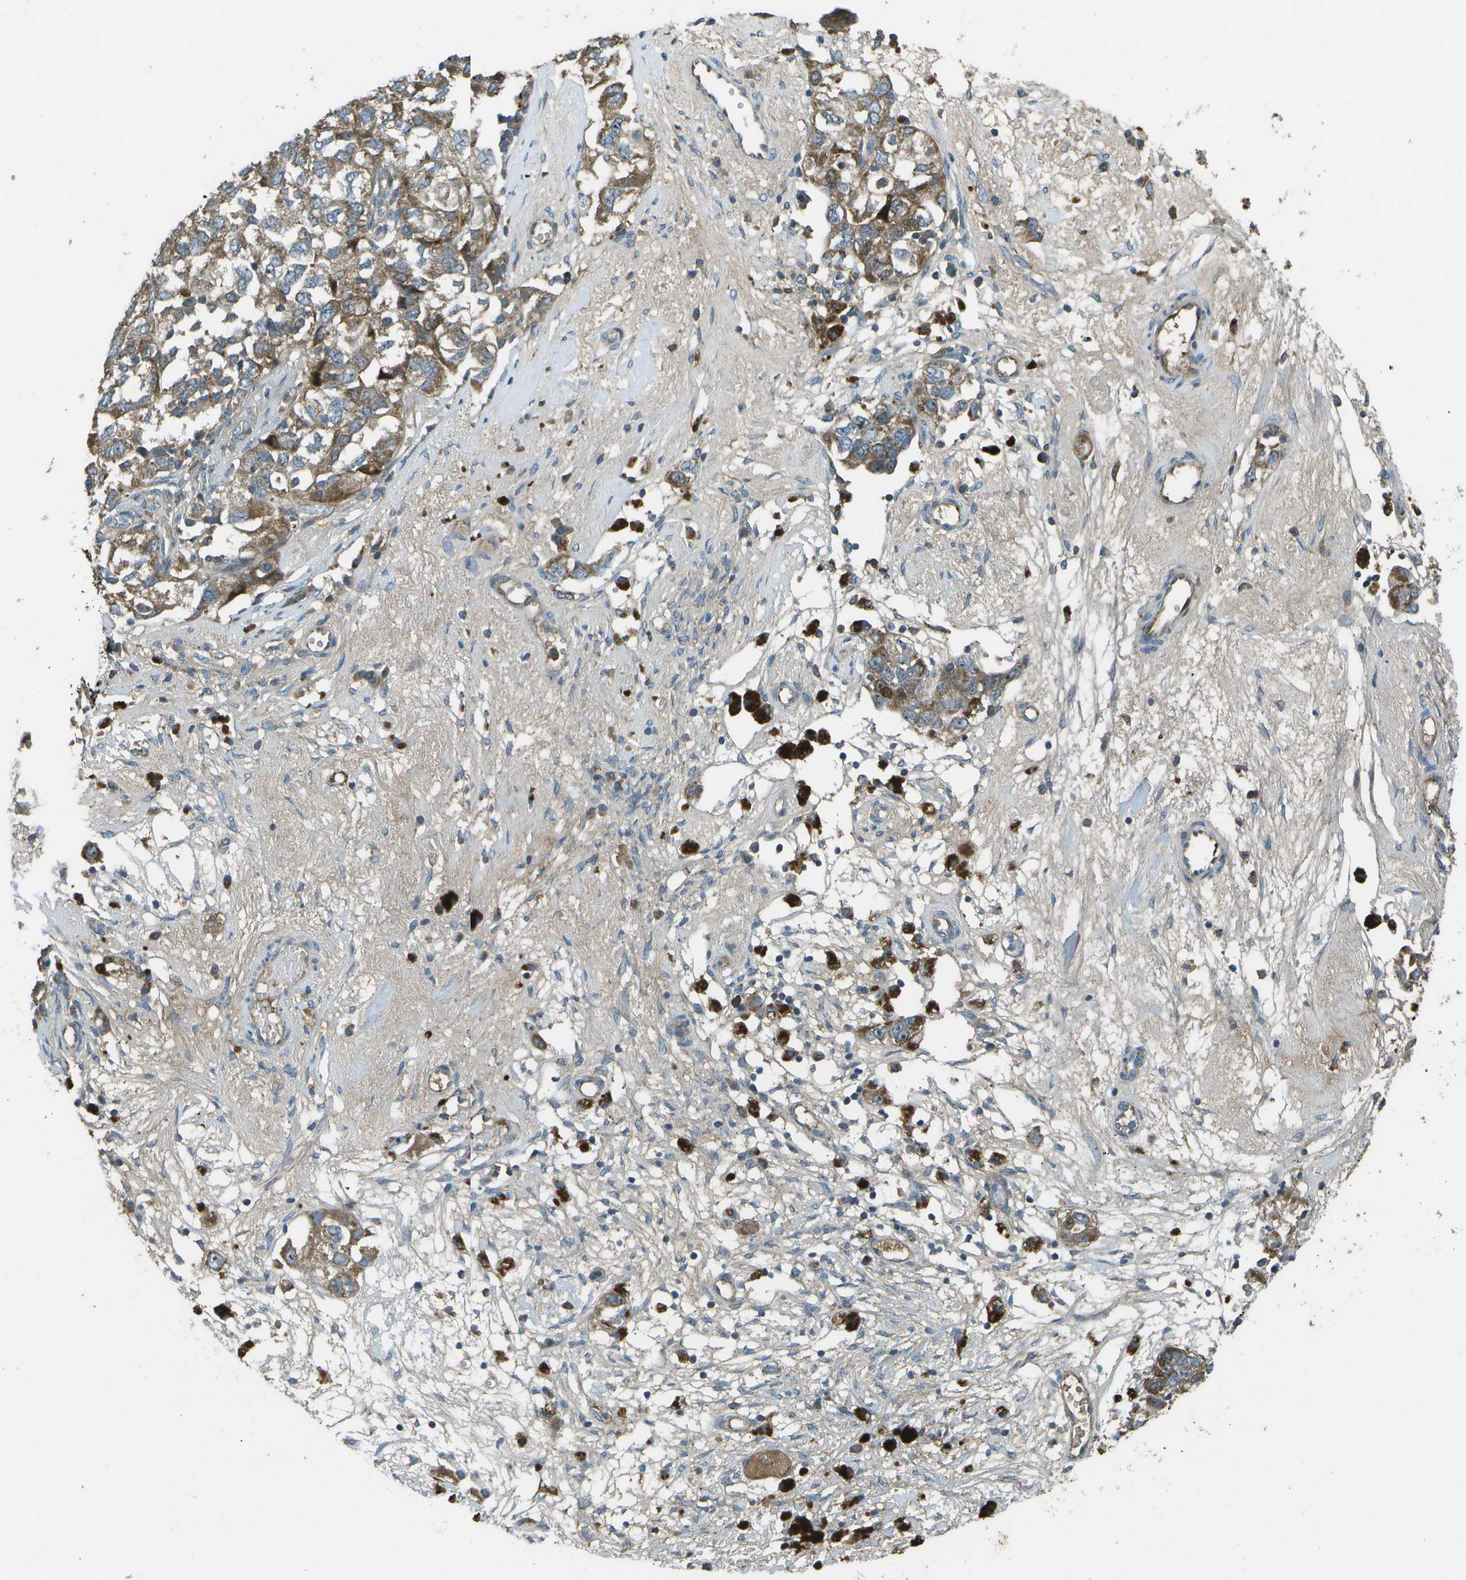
{"staining": {"intensity": "moderate", "quantity": ">75%", "location": "cytoplasmic/membranous"}, "tissue": "ovarian cancer", "cell_type": "Tumor cells", "image_type": "cancer", "snomed": [{"axis": "morphology", "description": "Carcinoma, NOS"}, {"axis": "morphology", "description": "Cystadenocarcinoma, serous, NOS"}, {"axis": "topography", "description": "Ovary"}], "caption": "Tumor cells demonstrate moderate cytoplasmic/membranous expression in about >75% of cells in serous cystadenocarcinoma (ovarian).", "gene": "PXYLP1", "patient": {"sex": "female", "age": 69}}